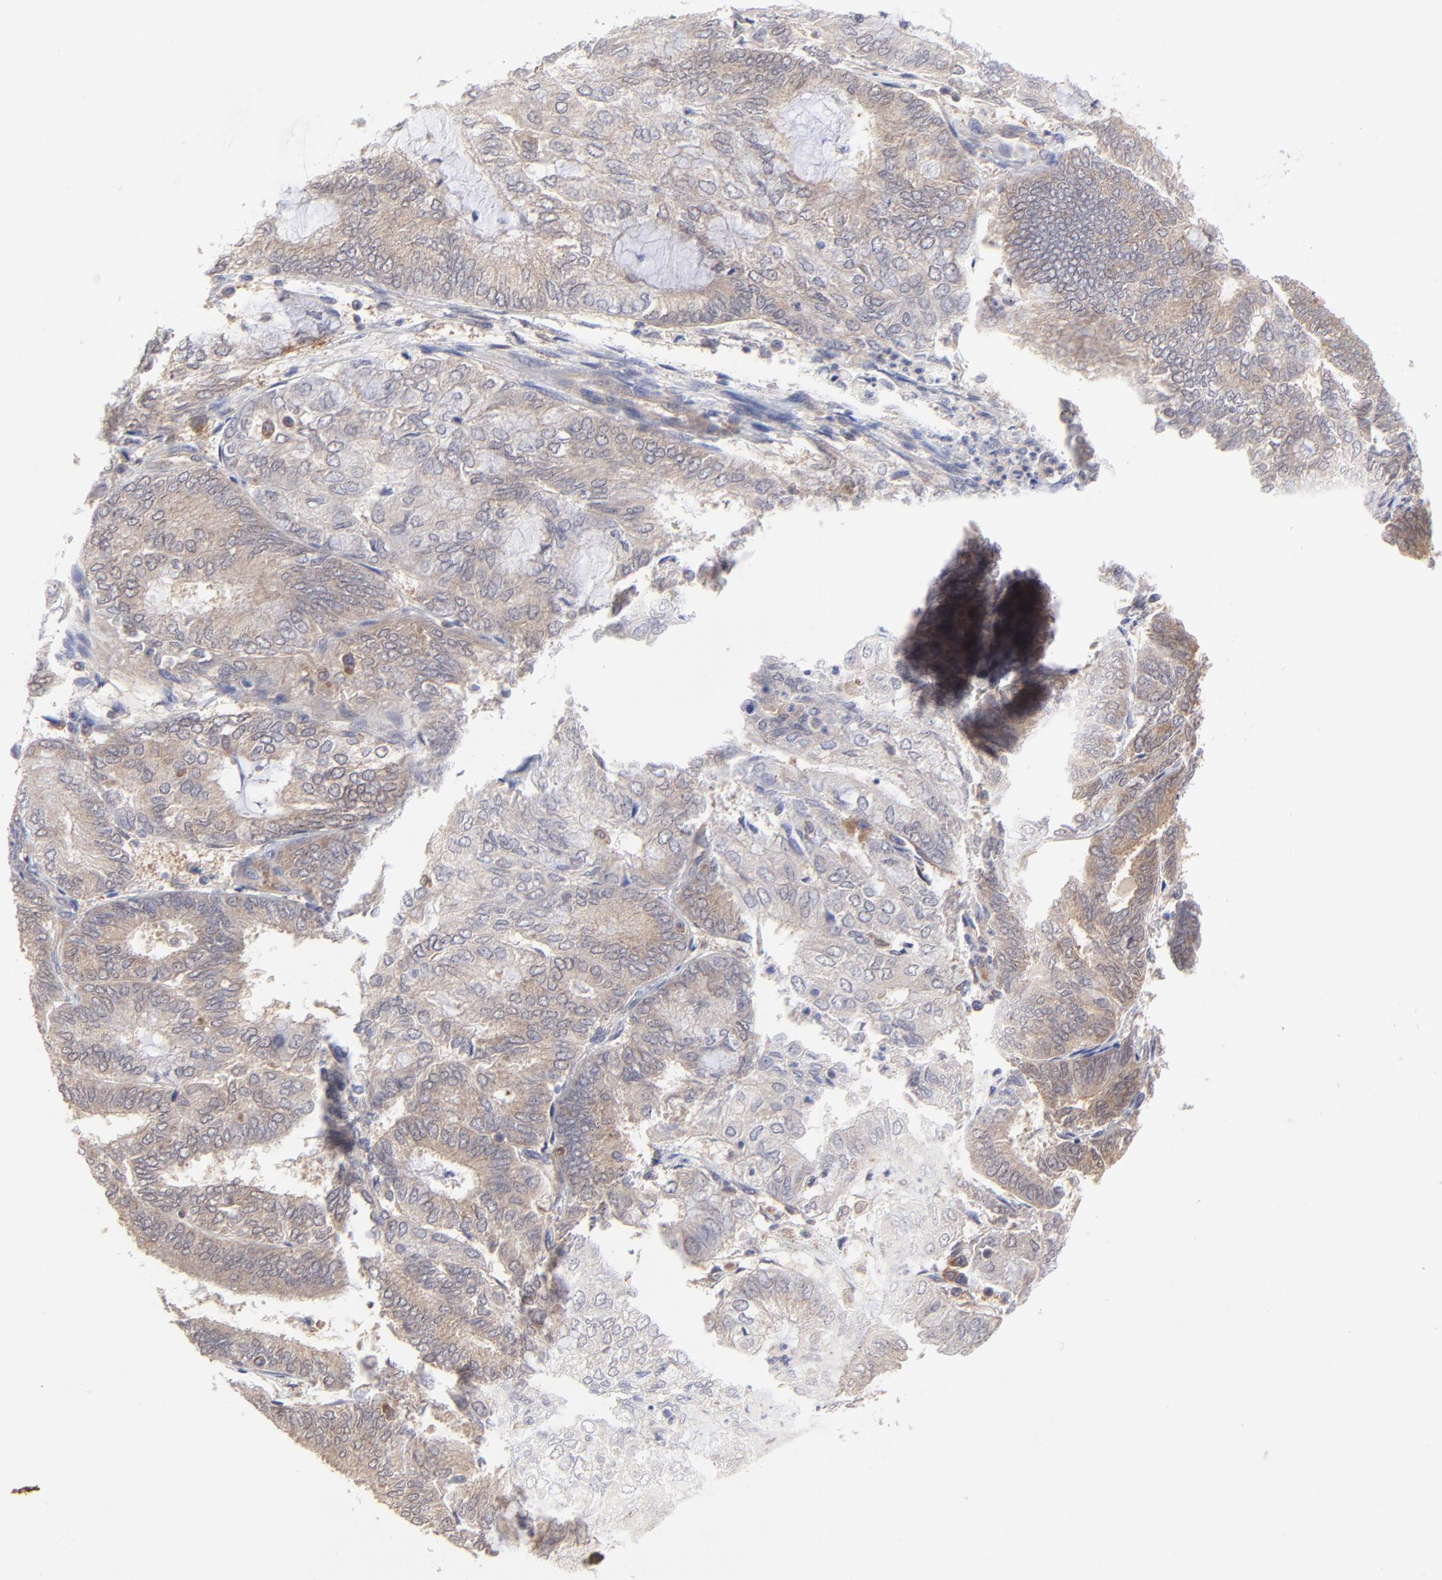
{"staining": {"intensity": "weak", "quantity": ">75%", "location": "cytoplasmic/membranous"}, "tissue": "endometrial cancer", "cell_type": "Tumor cells", "image_type": "cancer", "snomed": [{"axis": "morphology", "description": "Adenocarcinoma, NOS"}, {"axis": "topography", "description": "Endometrium"}], "caption": "Protein expression analysis of adenocarcinoma (endometrial) shows weak cytoplasmic/membranous expression in approximately >75% of tumor cells.", "gene": "GART", "patient": {"sex": "female", "age": 59}}